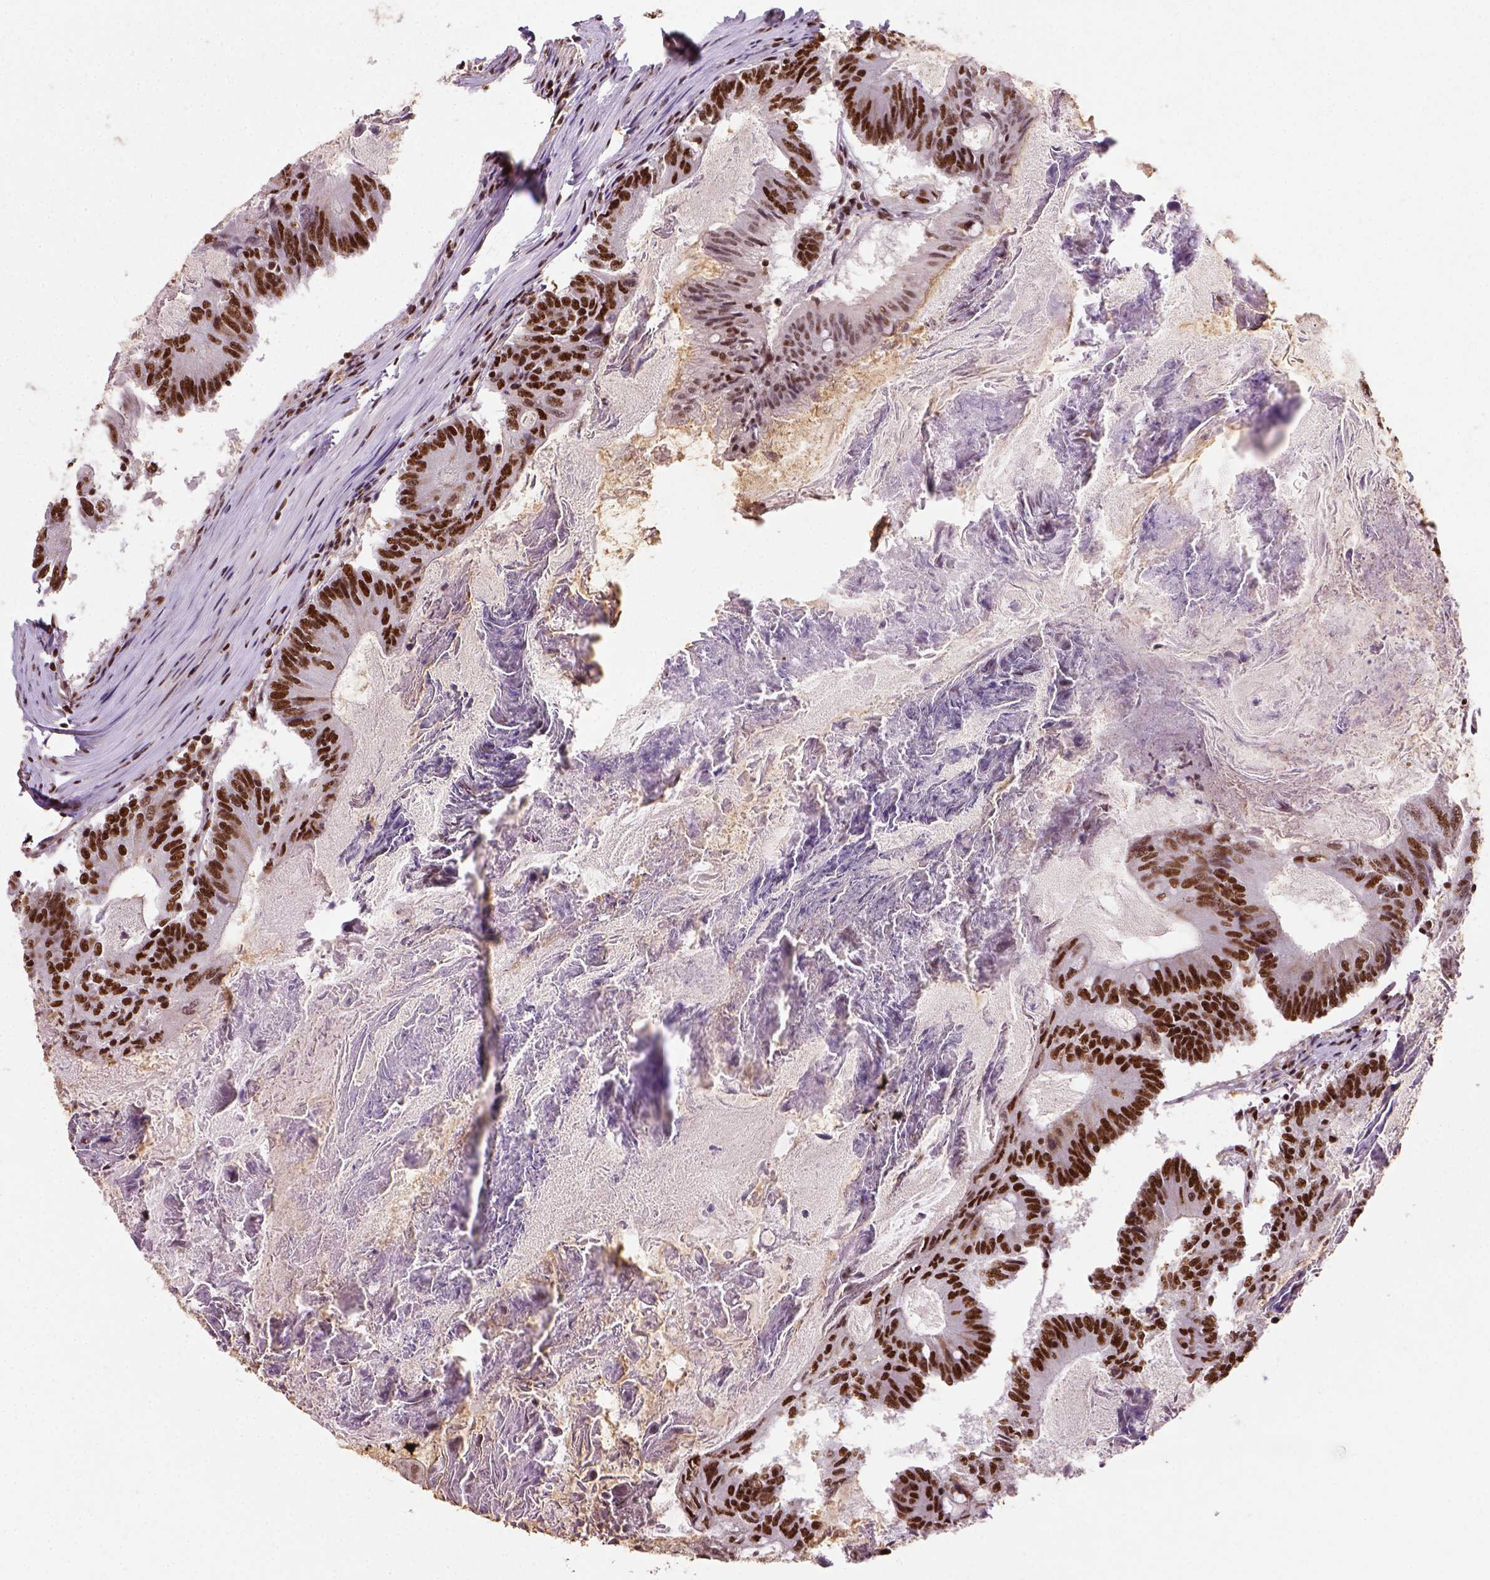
{"staining": {"intensity": "strong", "quantity": ">75%", "location": "nuclear"}, "tissue": "colorectal cancer", "cell_type": "Tumor cells", "image_type": "cancer", "snomed": [{"axis": "morphology", "description": "Adenocarcinoma, NOS"}, {"axis": "topography", "description": "Colon"}], "caption": "Immunohistochemistry (DAB (3,3'-diaminobenzidine)) staining of human colorectal cancer displays strong nuclear protein expression in about >75% of tumor cells. (Stains: DAB in brown, nuclei in blue, Microscopy: brightfield microscopy at high magnification).", "gene": "CCAR1", "patient": {"sex": "female", "age": 70}}